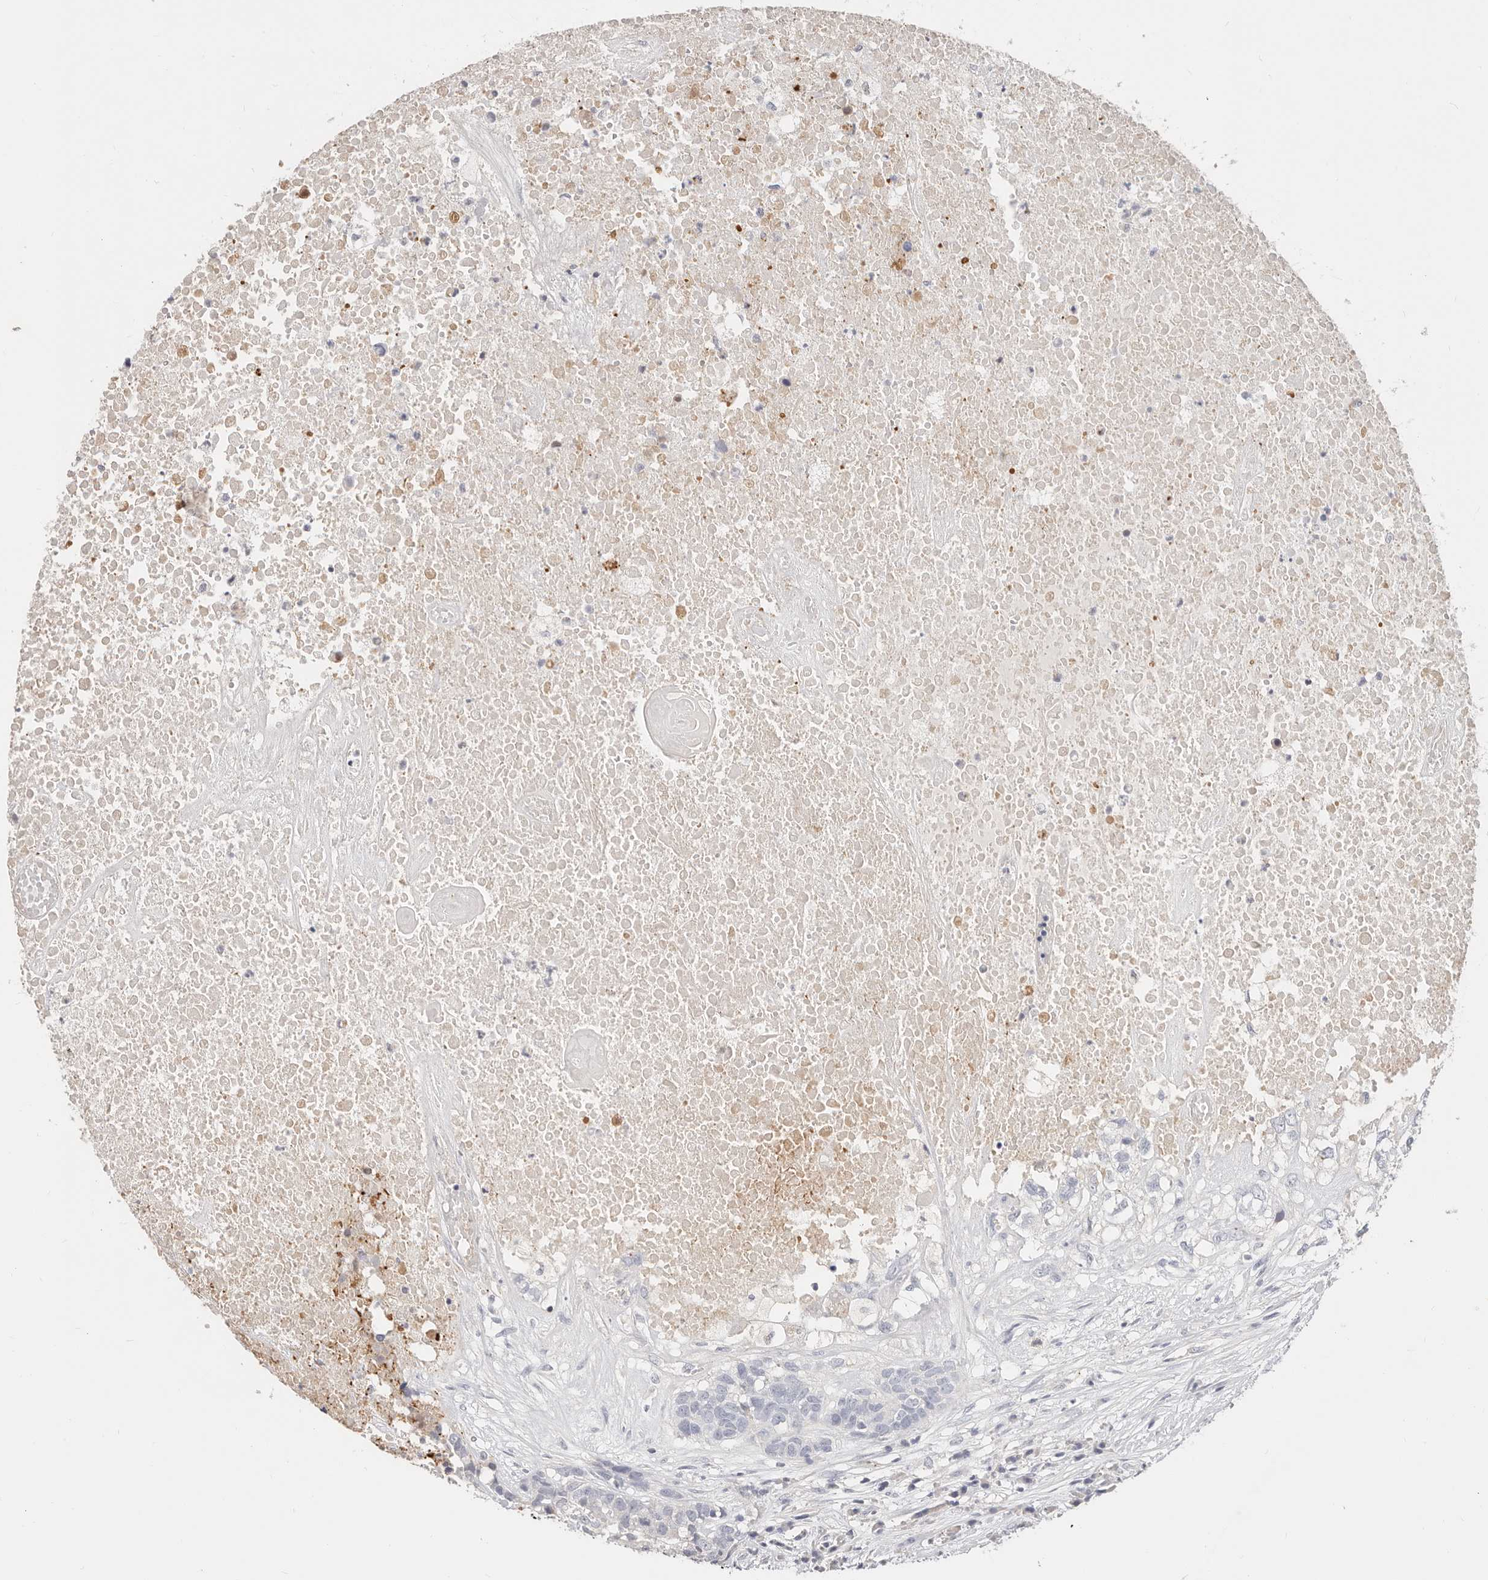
{"staining": {"intensity": "negative", "quantity": "none", "location": "none"}, "tissue": "head and neck cancer", "cell_type": "Tumor cells", "image_type": "cancer", "snomed": [{"axis": "morphology", "description": "Squamous cell carcinoma, NOS"}, {"axis": "topography", "description": "Head-Neck"}], "caption": "This is an immunohistochemistry (IHC) photomicrograph of head and neck cancer (squamous cell carcinoma). There is no expression in tumor cells.", "gene": "ZRANB1", "patient": {"sex": "male", "age": 66}}